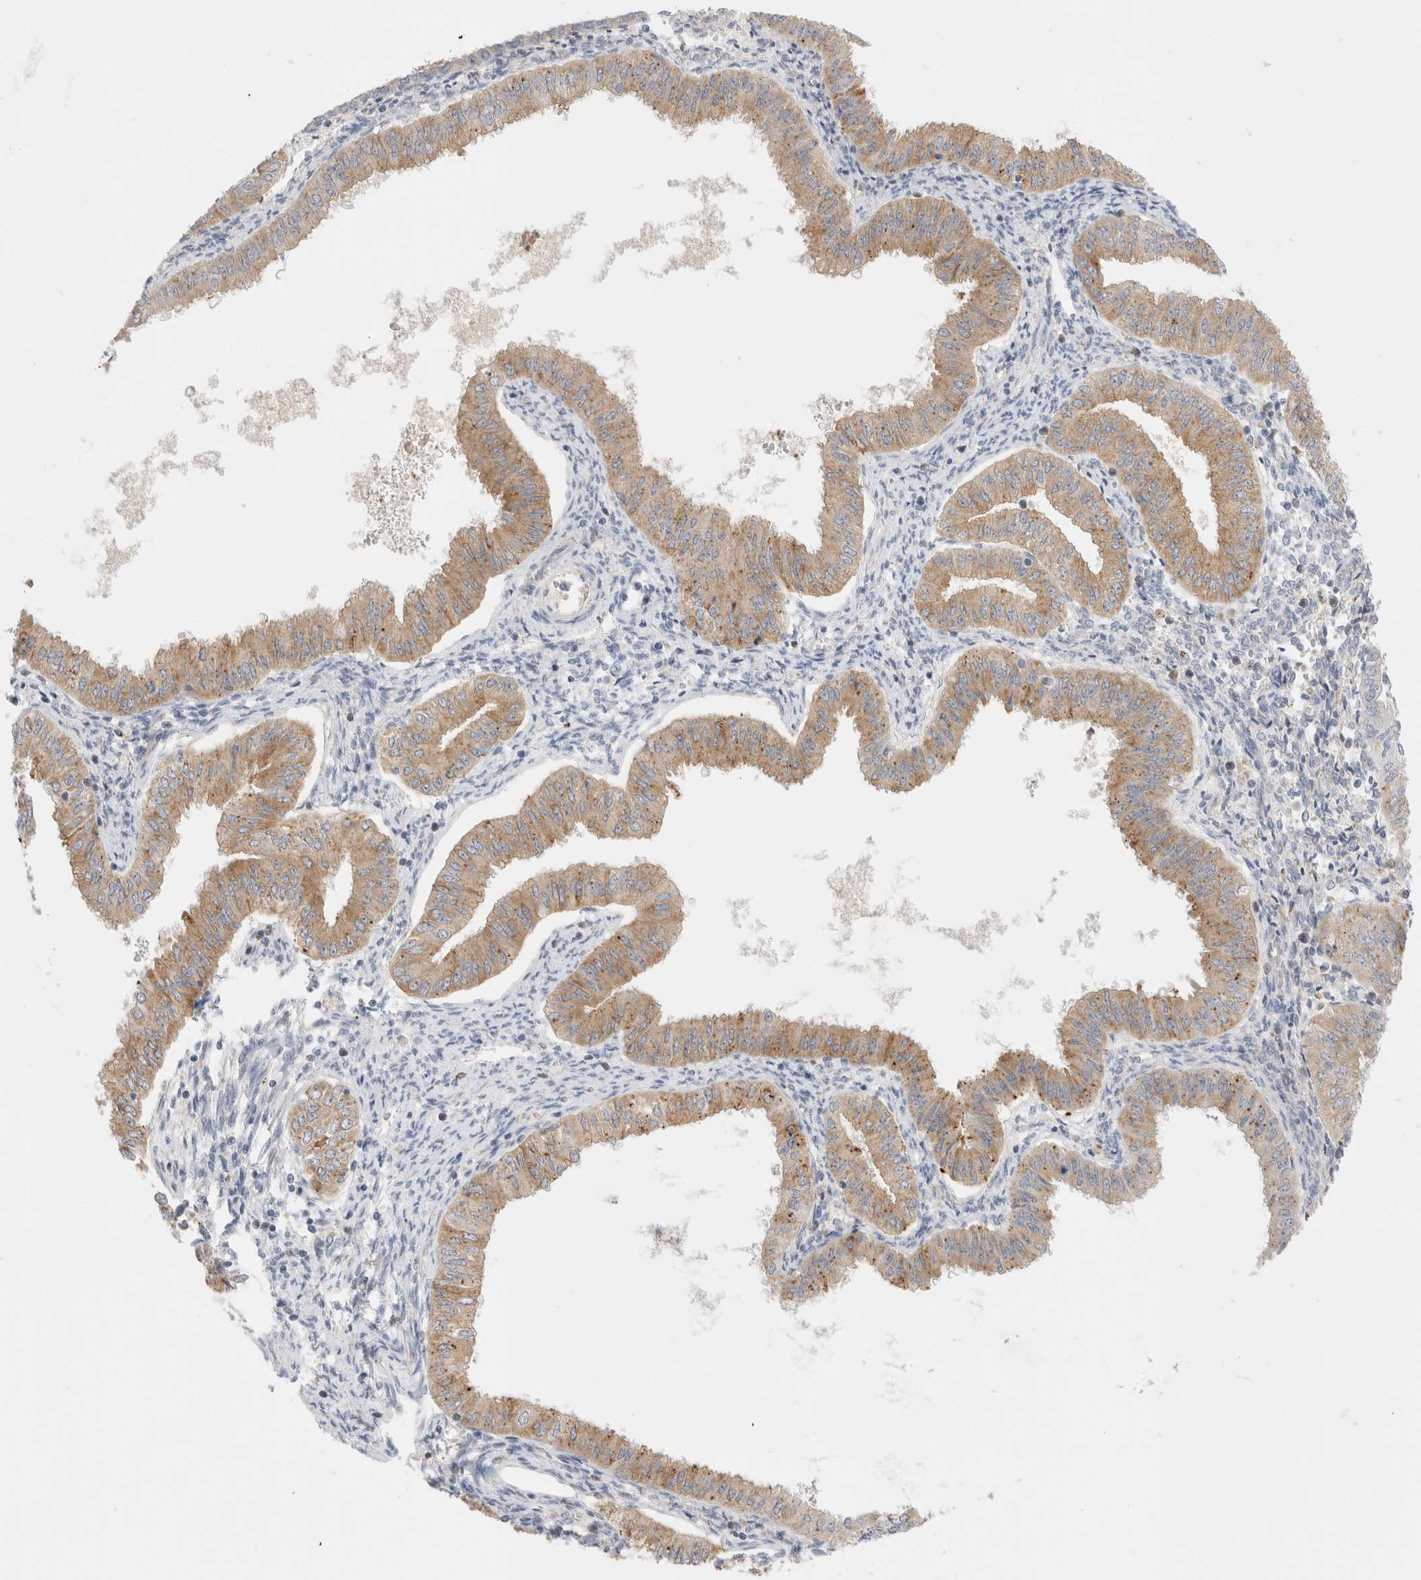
{"staining": {"intensity": "moderate", "quantity": "25%-75%", "location": "cytoplasmic/membranous"}, "tissue": "endometrial cancer", "cell_type": "Tumor cells", "image_type": "cancer", "snomed": [{"axis": "morphology", "description": "Normal tissue, NOS"}, {"axis": "morphology", "description": "Adenocarcinoma, NOS"}, {"axis": "topography", "description": "Endometrium"}], "caption": "Protein expression analysis of endometrial adenocarcinoma exhibits moderate cytoplasmic/membranous staining in about 25%-75% of tumor cells.", "gene": "CSK", "patient": {"sex": "female", "age": 53}}